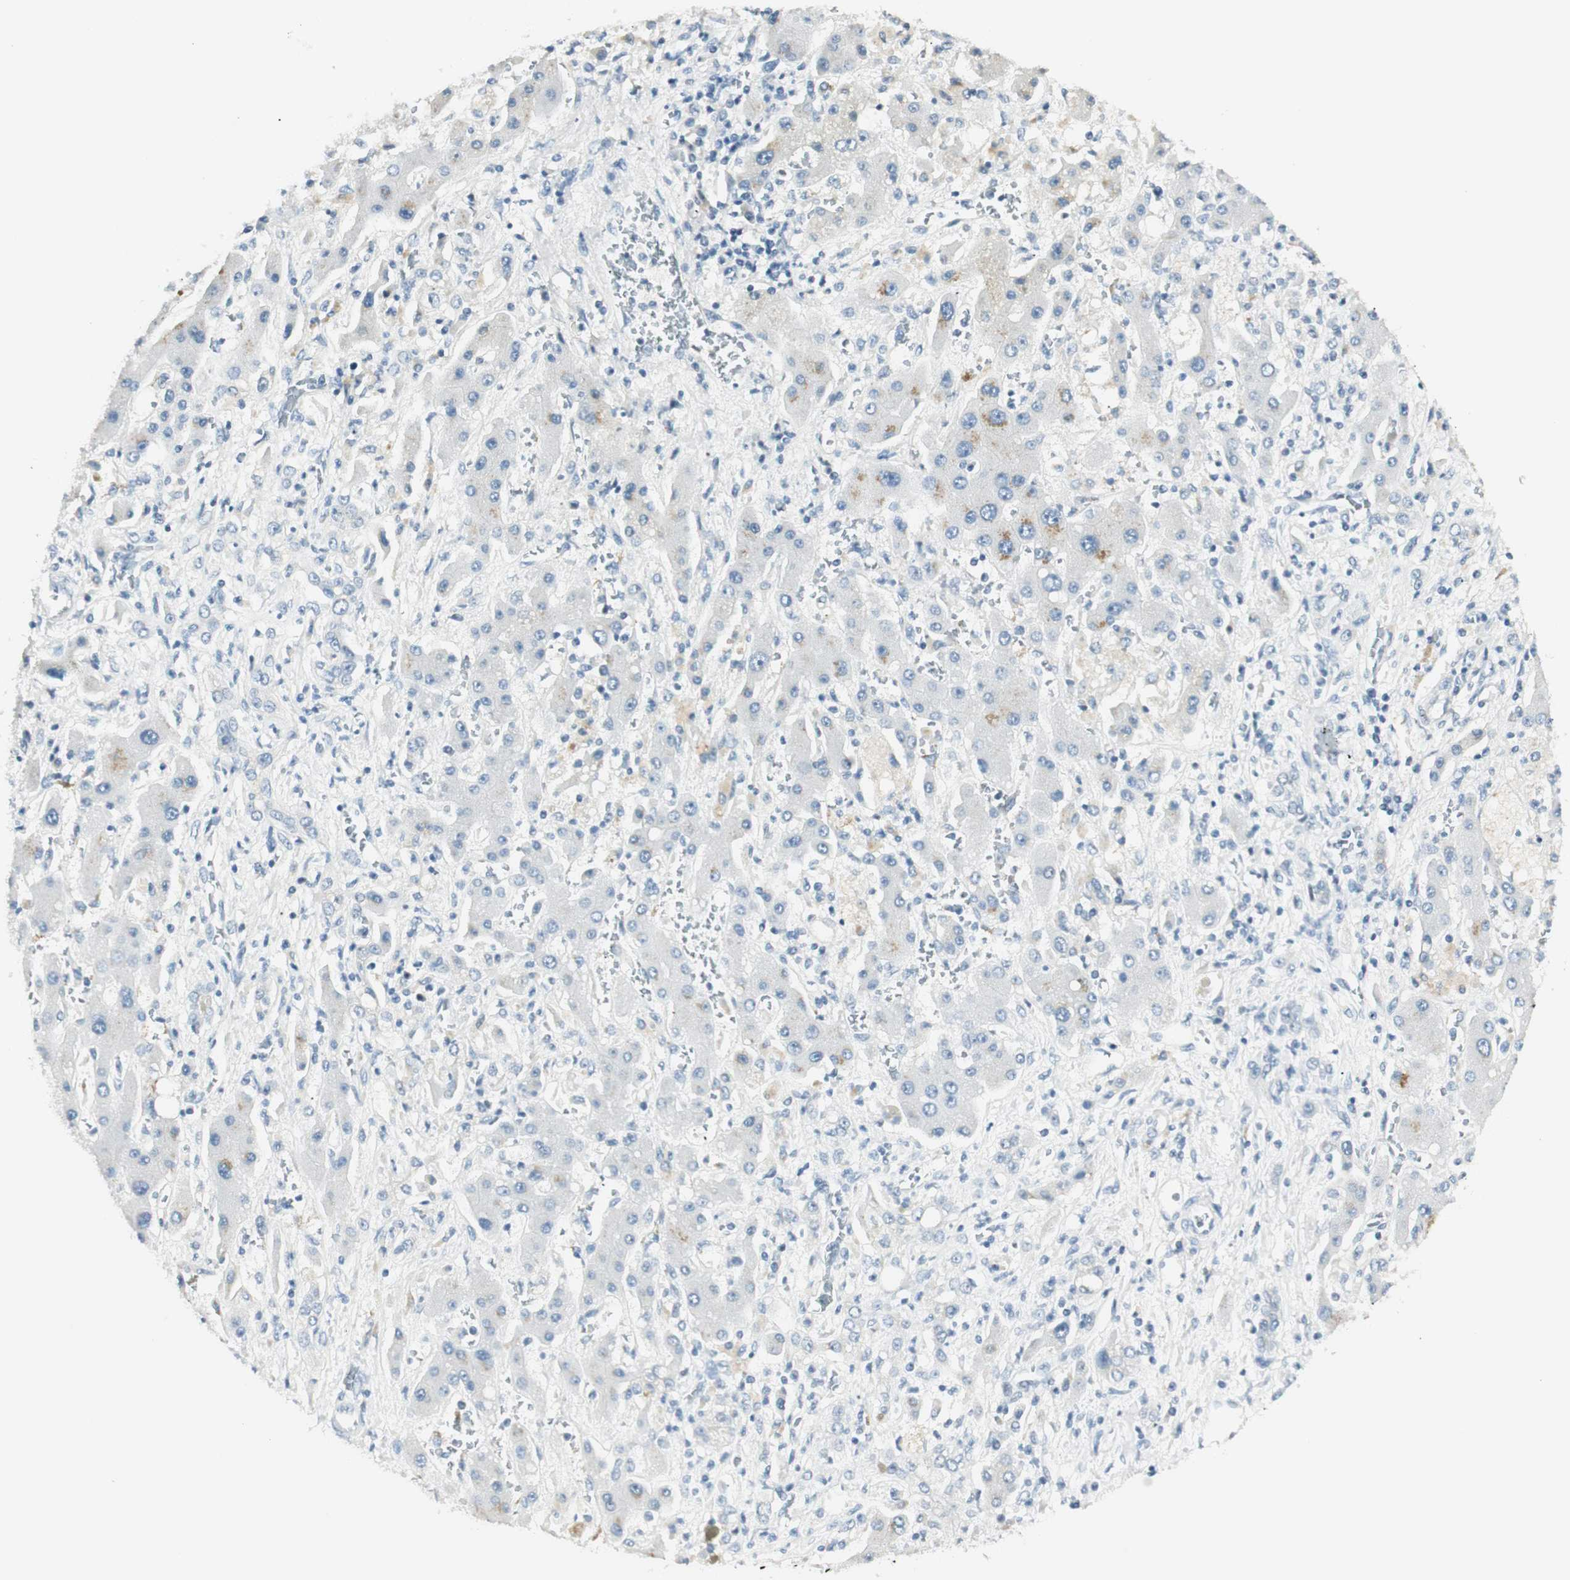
{"staining": {"intensity": "negative", "quantity": "none", "location": "none"}, "tissue": "liver cancer", "cell_type": "Tumor cells", "image_type": "cancer", "snomed": [{"axis": "morphology", "description": "Cholangiocarcinoma"}, {"axis": "topography", "description": "Liver"}], "caption": "Immunohistochemistry histopathology image of liver cholangiocarcinoma stained for a protein (brown), which demonstrates no positivity in tumor cells.", "gene": "HOXB13", "patient": {"sex": "male", "age": 50}}